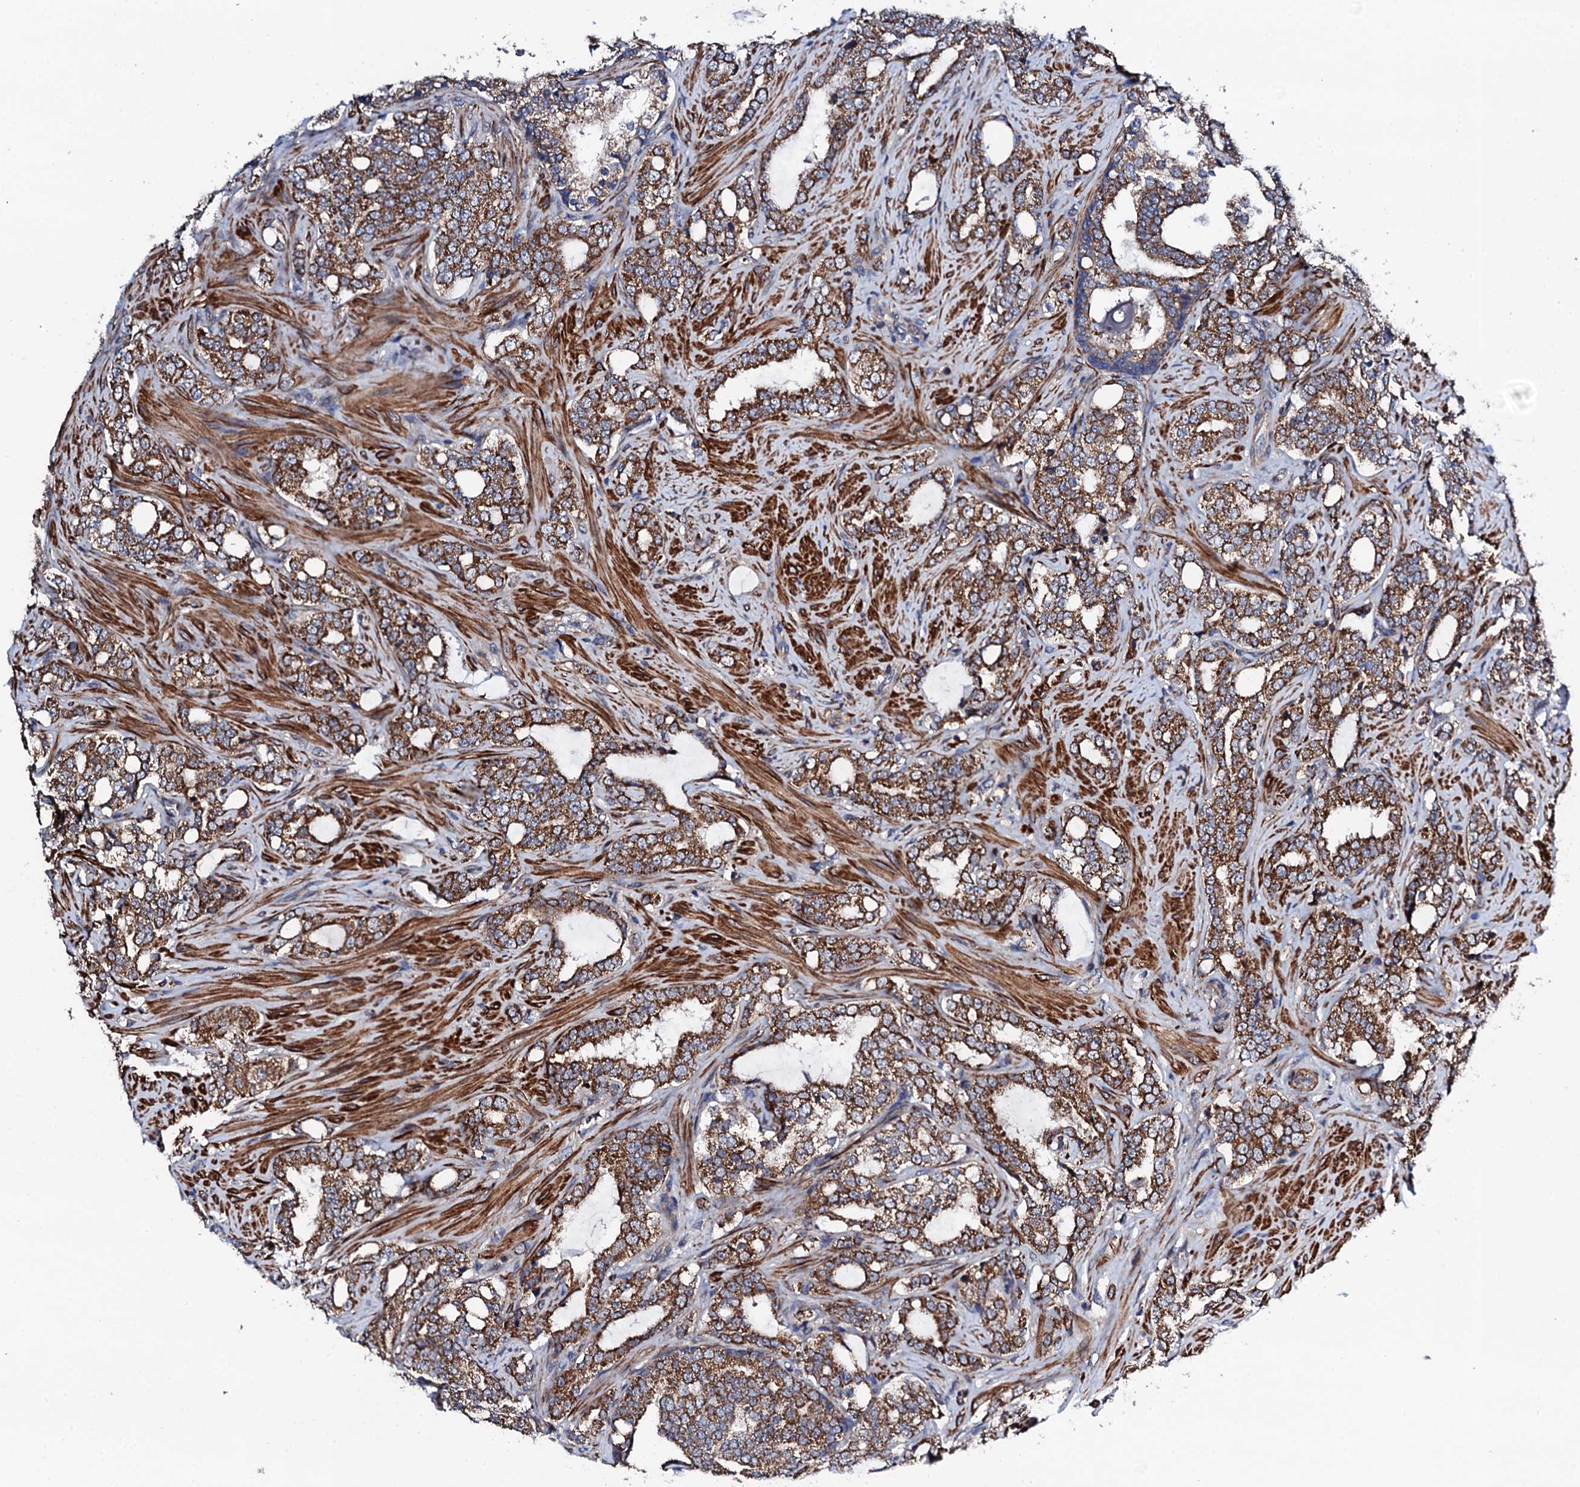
{"staining": {"intensity": "moderate", "quantity": ">75%", "location": "cytoplasmic/membranous"}, "tissue": "prostate cancer", "cell_type": "Tumor cells", "image_type": "cancer", "snomed": [{"axis": "morphology", "description": "Adenocarcinoma, High grade"}, {"axis": "topography", "description": "Prostate"}], "caption": "Tumor cells reveal medium levels of moderate cytoplasmic/membranous expression in approximately >75% of cells in human prostate cancer. The staining is performed using DAB (3,3'-diaminobenzidine) brown chromogen to label protein expression. The nuclei are counter-stained blue using hematoxylin.", "gene": "COG4", "patient": {"sex": "male", "age": 64}}